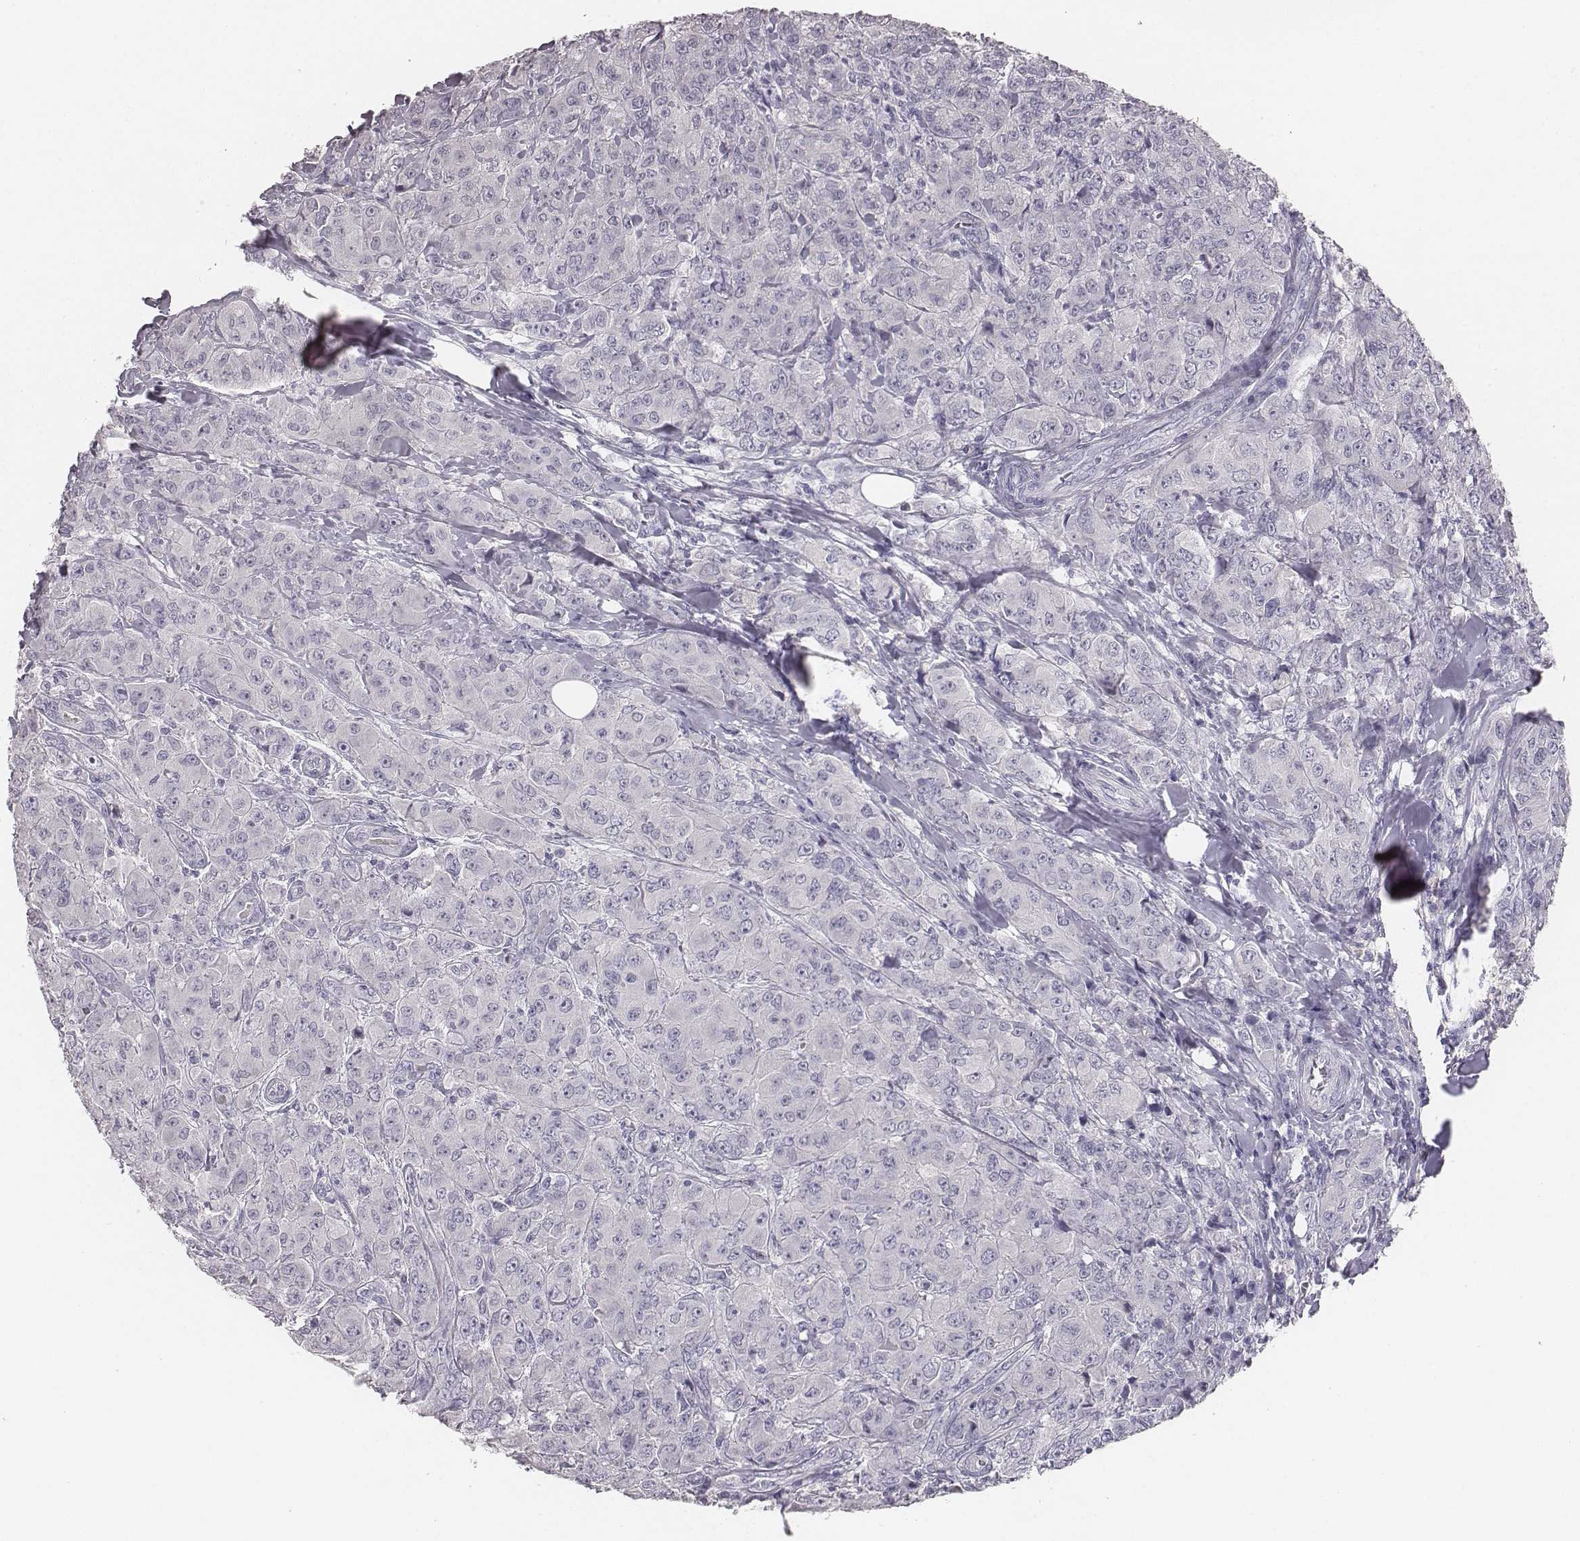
{"staining": {"intensity": "negative", "quantity": "none", "location": "none"}, "tissue": "breast cancer", "cell_type": "Tumor cells", "image_type": "cancer", "snomed": [{"axis": "morphology", "description": "Duct carcinoma"}, {"axis": "topography", "description": "Breast"}], "caption": "Human breast cancer (invasive ductal carcinoma) stained for a protein using immunohistochemistry demonstrates no staining in tumor cells.", "gene": "MYH6", "patient": {"sex": "female", "age": 43}}